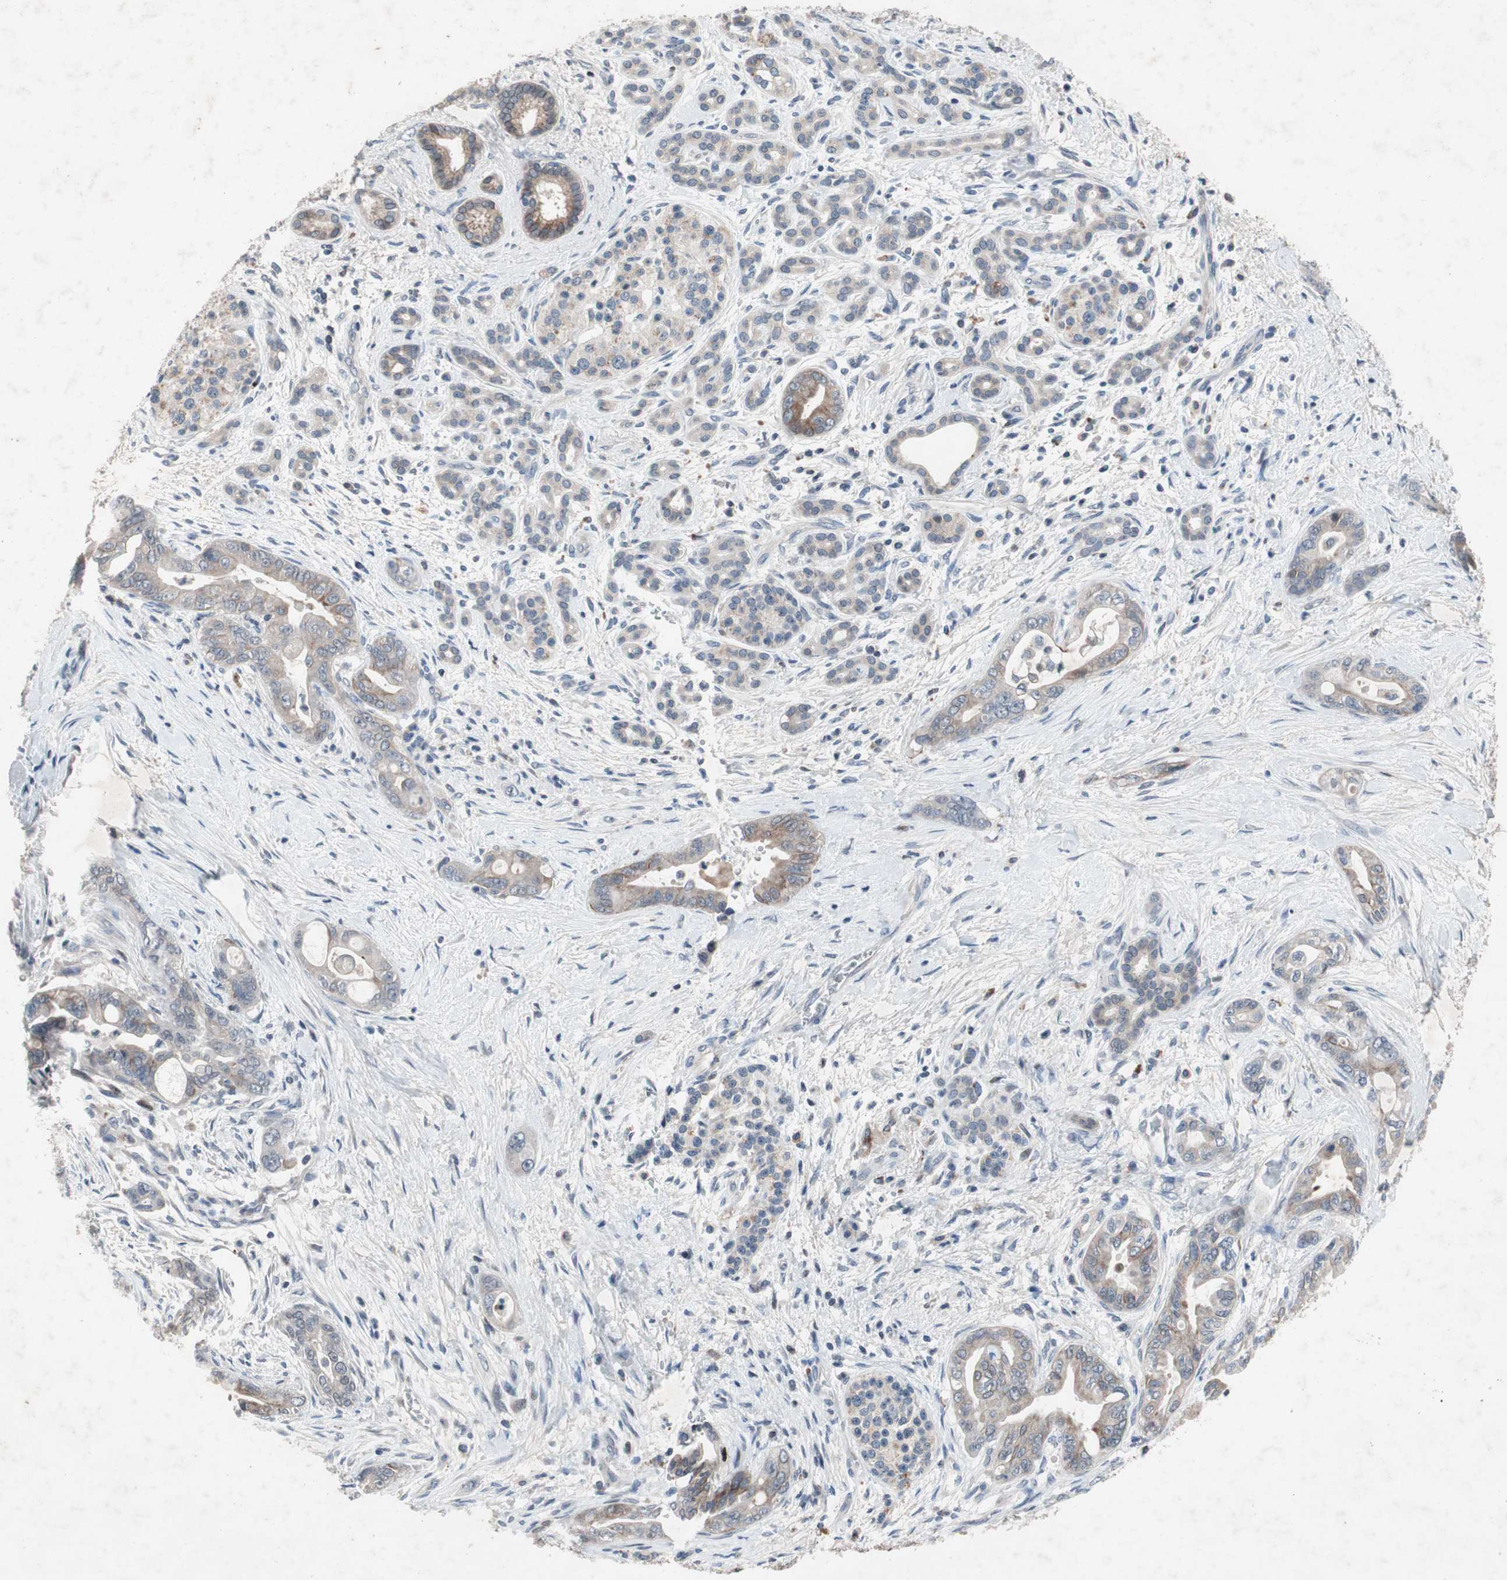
{"staining": {"intensity": "weak", "quantity": "25%-75%", "location": "cytoplasmic/membranous"}, "tissue": "pancreatic cancer", "cell_type": "Tumor cells", "image_type": "cancer", "snomed": [{"axis": "morphology", "description": "Adenocarcinoma, NOS"}, {"axis": "topography", "description": "Pancreas"}], "caption": "Pancreatic adenocarcinoma stained with immunohistochemistry exhibits weak cytoplasmic/membranous staining in approximately 25%-75% of tumor cells. The staining was performed using DAB, with brown indicating positive protein expression. Nuclei are stained blue with hematoxylin.", "gene": "MUTYH", "patient": {"sex": "male", "age": 70}}